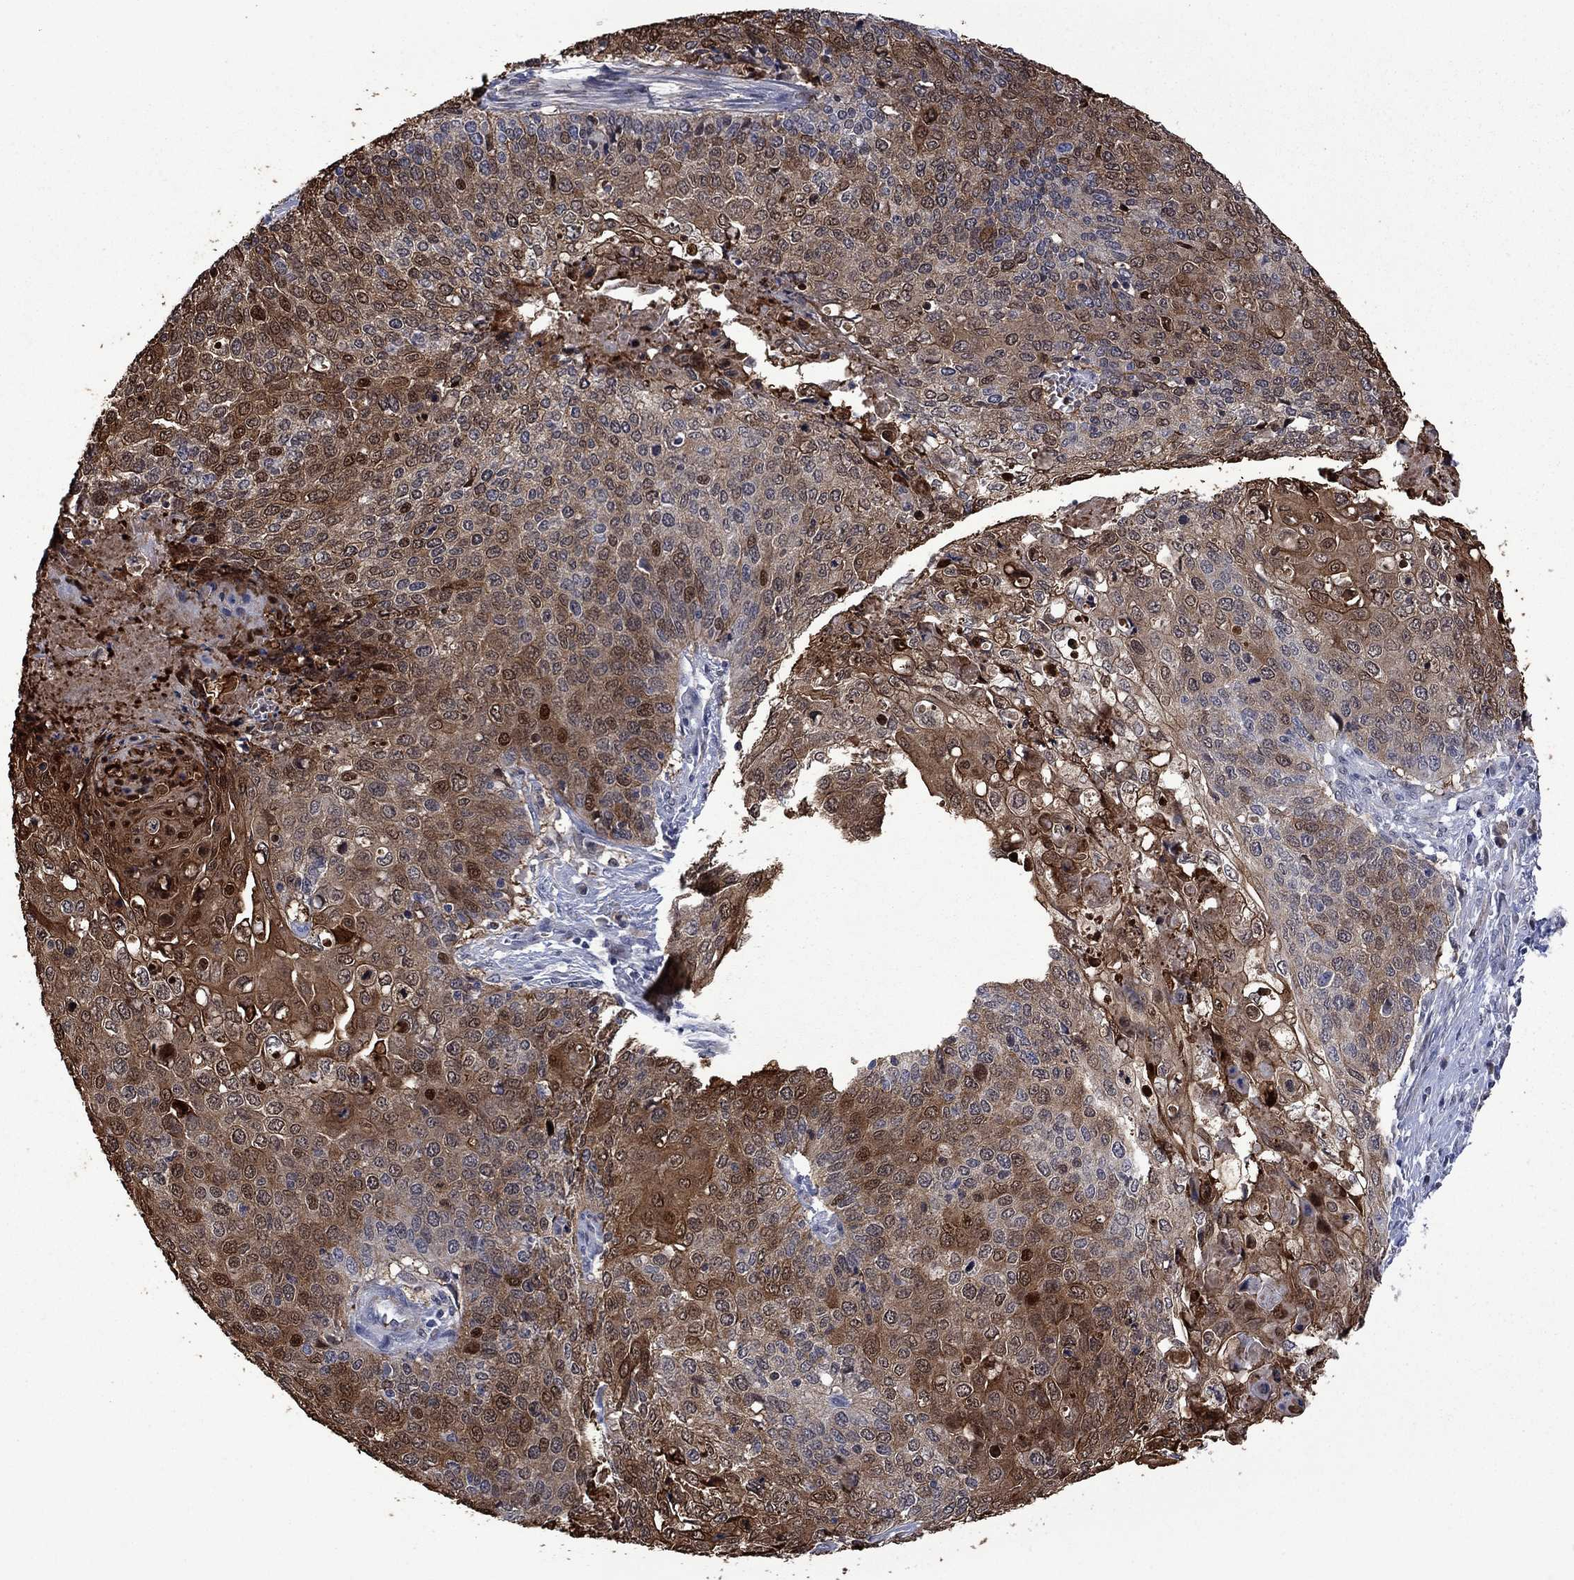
{"staining": {"intensity": "strong", "quantity": ">75%", "location": "cytoplasmic/membranous"}, "tissue": "cervical cancer", "cell_type": "Tumor cells", "image_type": "cancer", "snomed": [{"axis": "morphology", "description": "Squamous cell carcinoma, NOS"}, {"axis": "topography", "description": "Cervix"}], "caption": "This is an image of IHC staining of cervical cancer (squamous cell carcinoma), which shows strong expression in the cytoplasmic/membranous of tumor cells.", "gene": "AGL", "patient": {"sex": "female", "age": 39}}